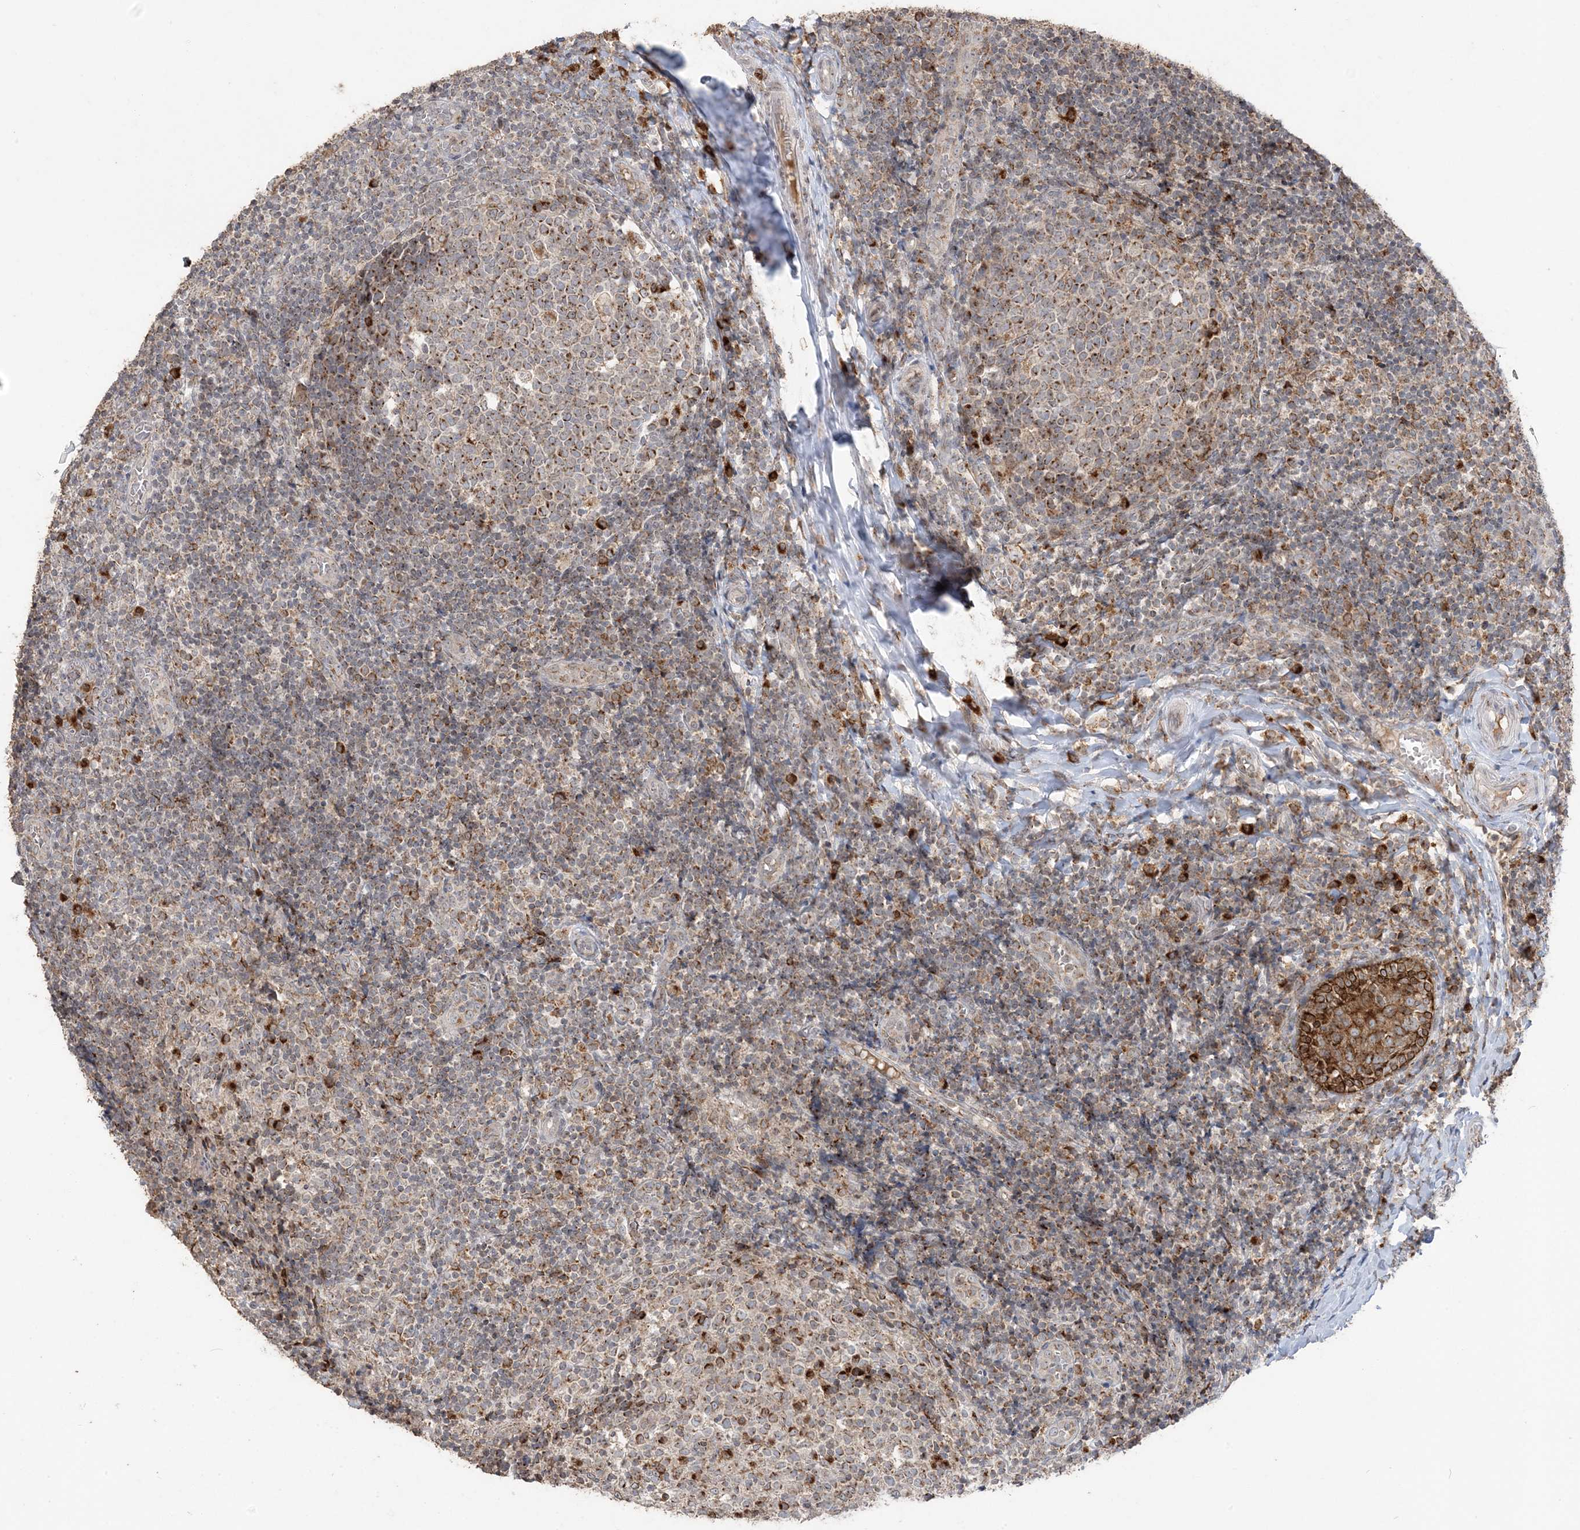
{"staining": {"intensity": "moderate", "quantity": "25%-75%", "location": "cytoplasmic/membranous"}, "tissue": "tonsil", "cell_type": "Germinal center cells", "image_type": "normal", "snomed": [{"axis": "morphology", "description": "Normal tissue, NOS"}, {"axis": "topography", "description": "Tonsil"}], "caption": "This histopathology image shows benign tonsil stained with immunohistochemistry (IHC) to label a protein in brown. The cytoplasmic/membranous of germinal center cells show moderate positivity for the protein. Nuclei are counter-stained blue.", "gene": "RER1", "patient": {"sex": "female", "age": 19}}